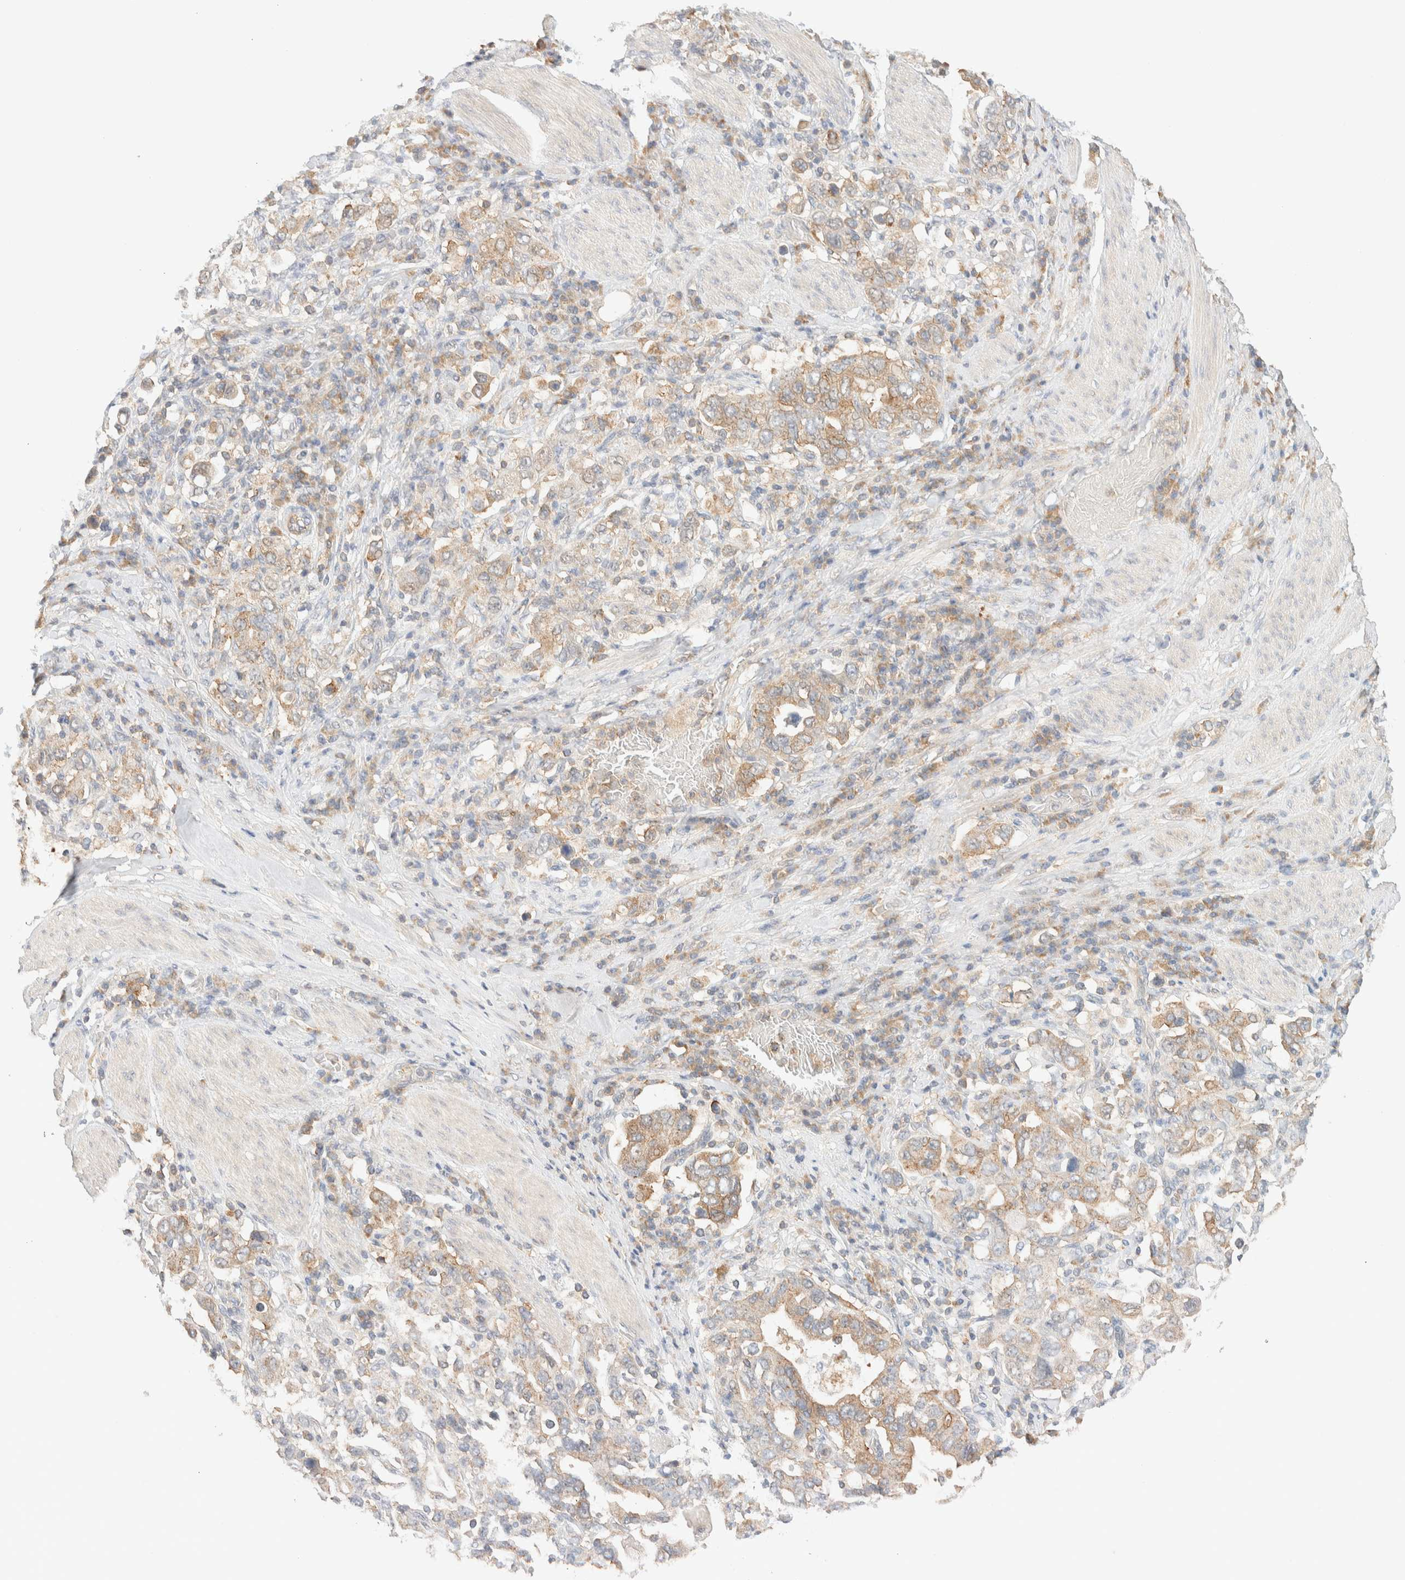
{"staining": {"intensity": "moderate", "quantity": ">75%", "location": "cytoplasmic/membranous"}, "tissue": "stomach cancer", "cell_type": "Tumor cells", "image_type": "cancer", "snomed": [{"axis": "morphology", "description": "Adenocarcinoma, NOS"}, {"axis": "topography", "description": "Stomach, upper"}], "caption": "This is a photomicrograph of immunohistochemistry staining of stomach cancer, which shows moderate positivity in the cytoplasmic/membranous of tumor cells.", "gene": "TBC1D8B", "patient": {"sex": "male", "age": 62}}